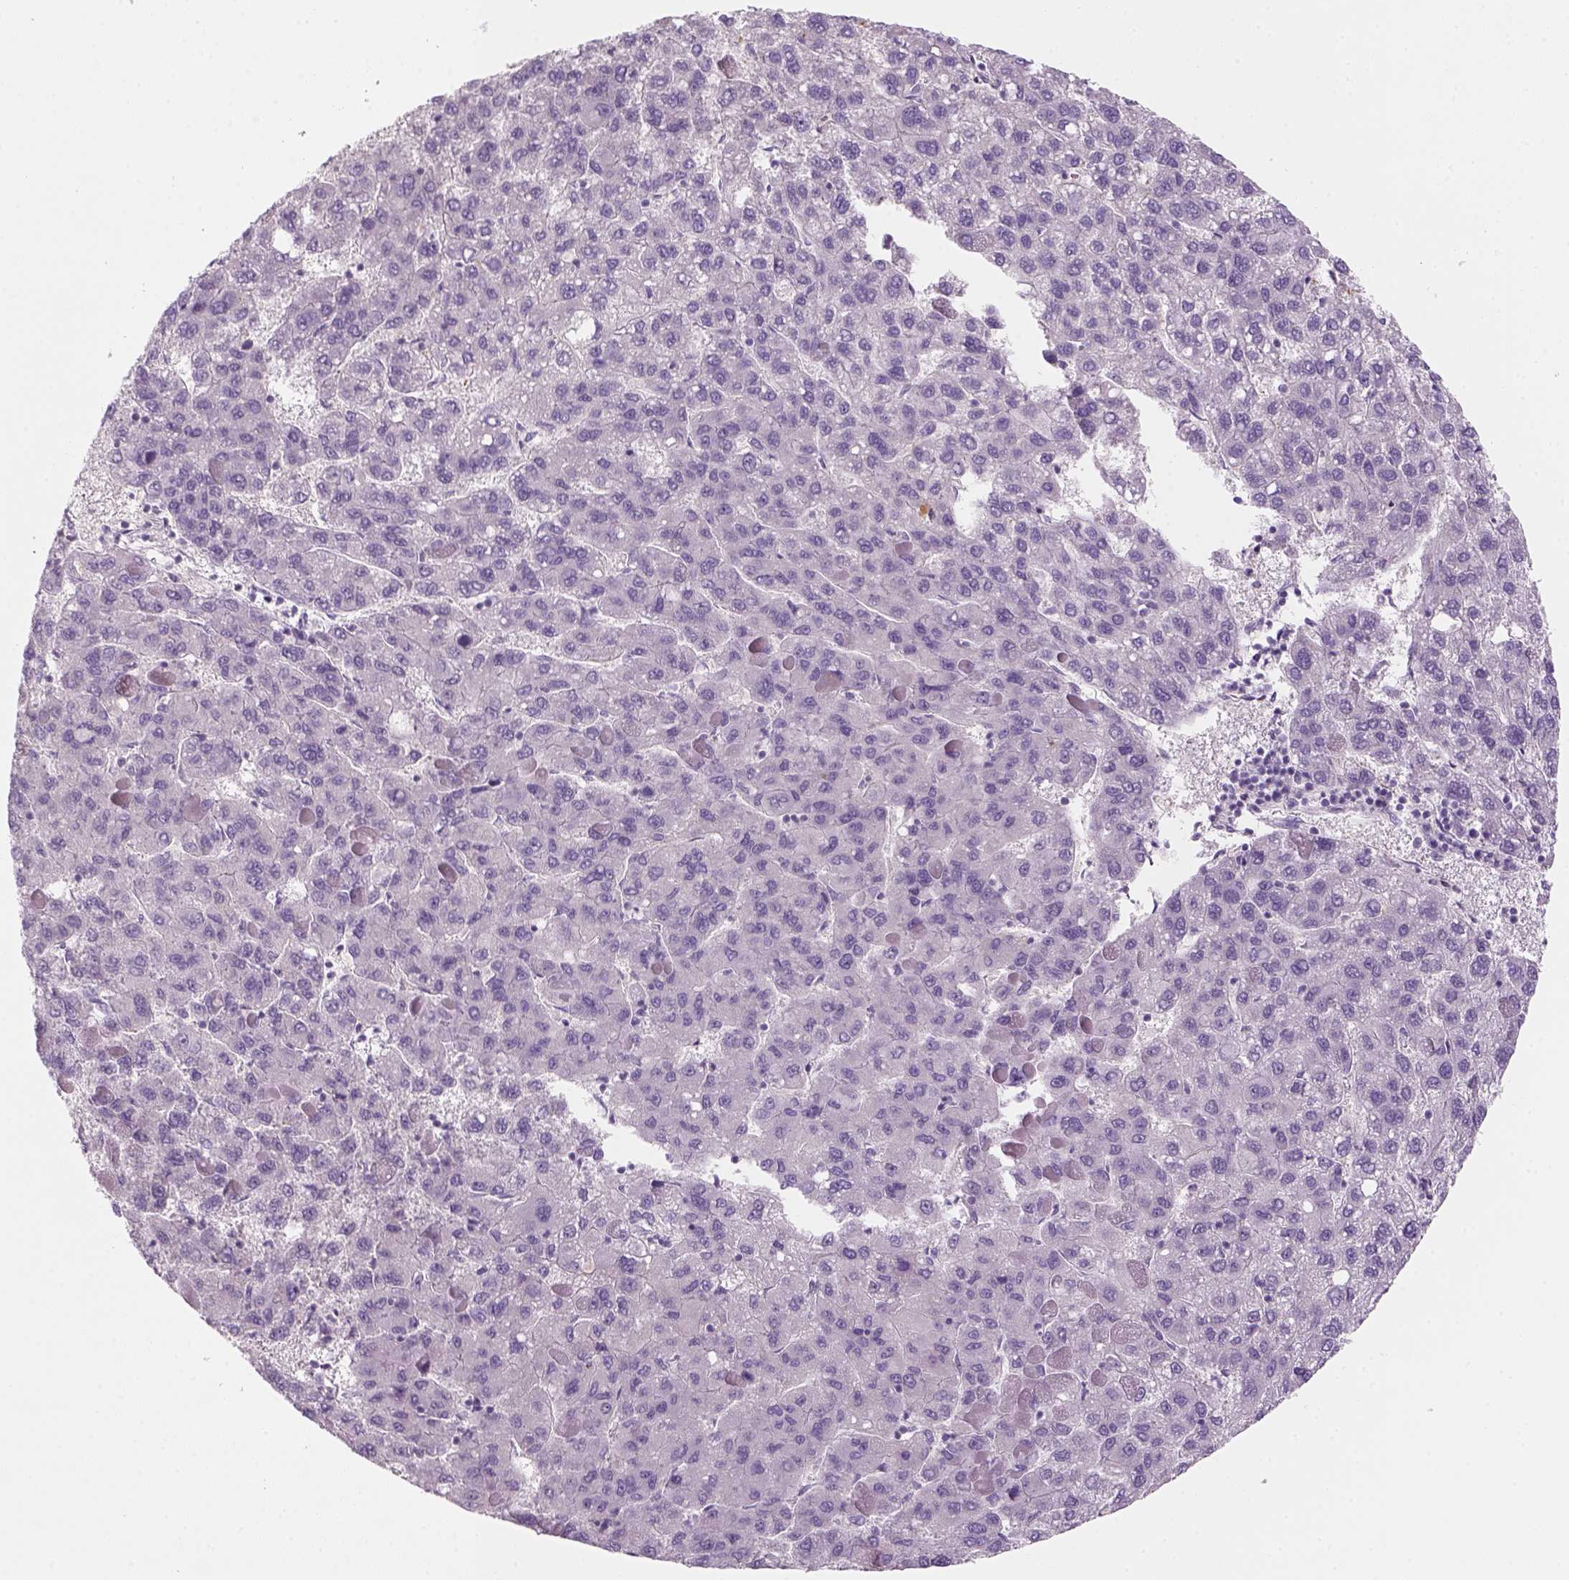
{"staining": {"intensity": "negative", "quantity": "none", "location": "none"}, "tissue": "liver cancer", "cell_type": "Tumor cells", "image_type": "cancer", "snomed": [{"axis": "morphology", "description": "Carcinoma, Hepatocellular, NOS"}, {"axis": "topography", "description": "Liver"}], "caption": "This is an immunohistochemistry (IHC) micrograph of hepatocellular carcinoma (liver). There is no expression in tumor cells.", "gene": "KRT25", "patient": {"sex": "female", "age": 82}}